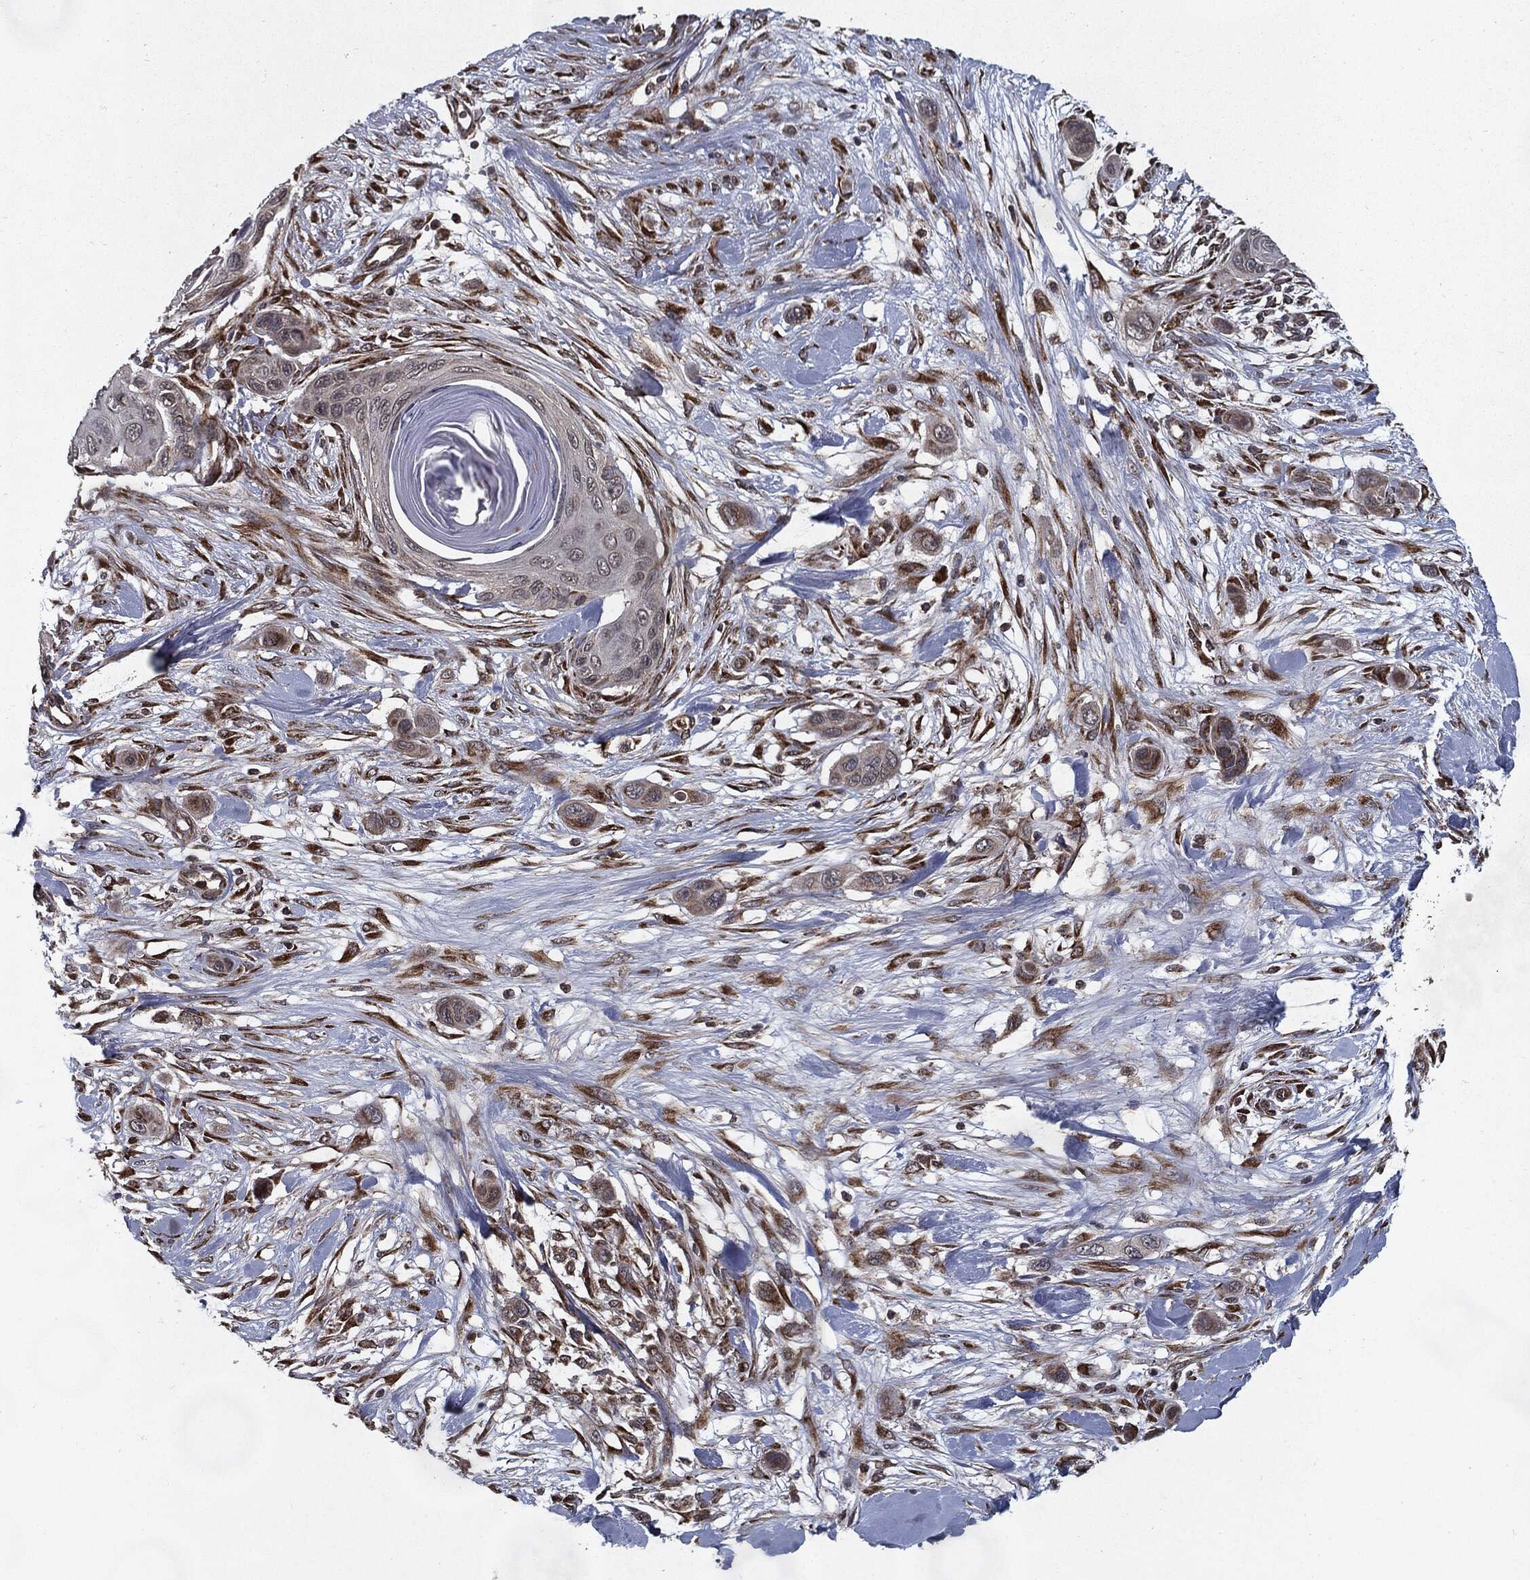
{"staining": {"intensity": "strong", "quantity": "<25%", "location": "cytoplasmic/membranous"}, "tissue": "skin cancer", "cell_type": "Tumor cells", "image_type": "cancer", "snomed": [{"axis": "morphology", "description": "Squamous cell carcinoma, NOS"}, {"axis": "topography", "description": "Skin"}], "caption": "IHC histopathology image of neoplastic tissue: human skin cancer (squamous cell carcinoma) stained using IHC reveals medium levels of strong protein expression localized specifically in the cytoplasmic/membranous of tumor cells, appearing as a cytoplasmic/membranous brown color.", "gene": "HDAC5", "patient": {"sex": "male", "age": 79}}